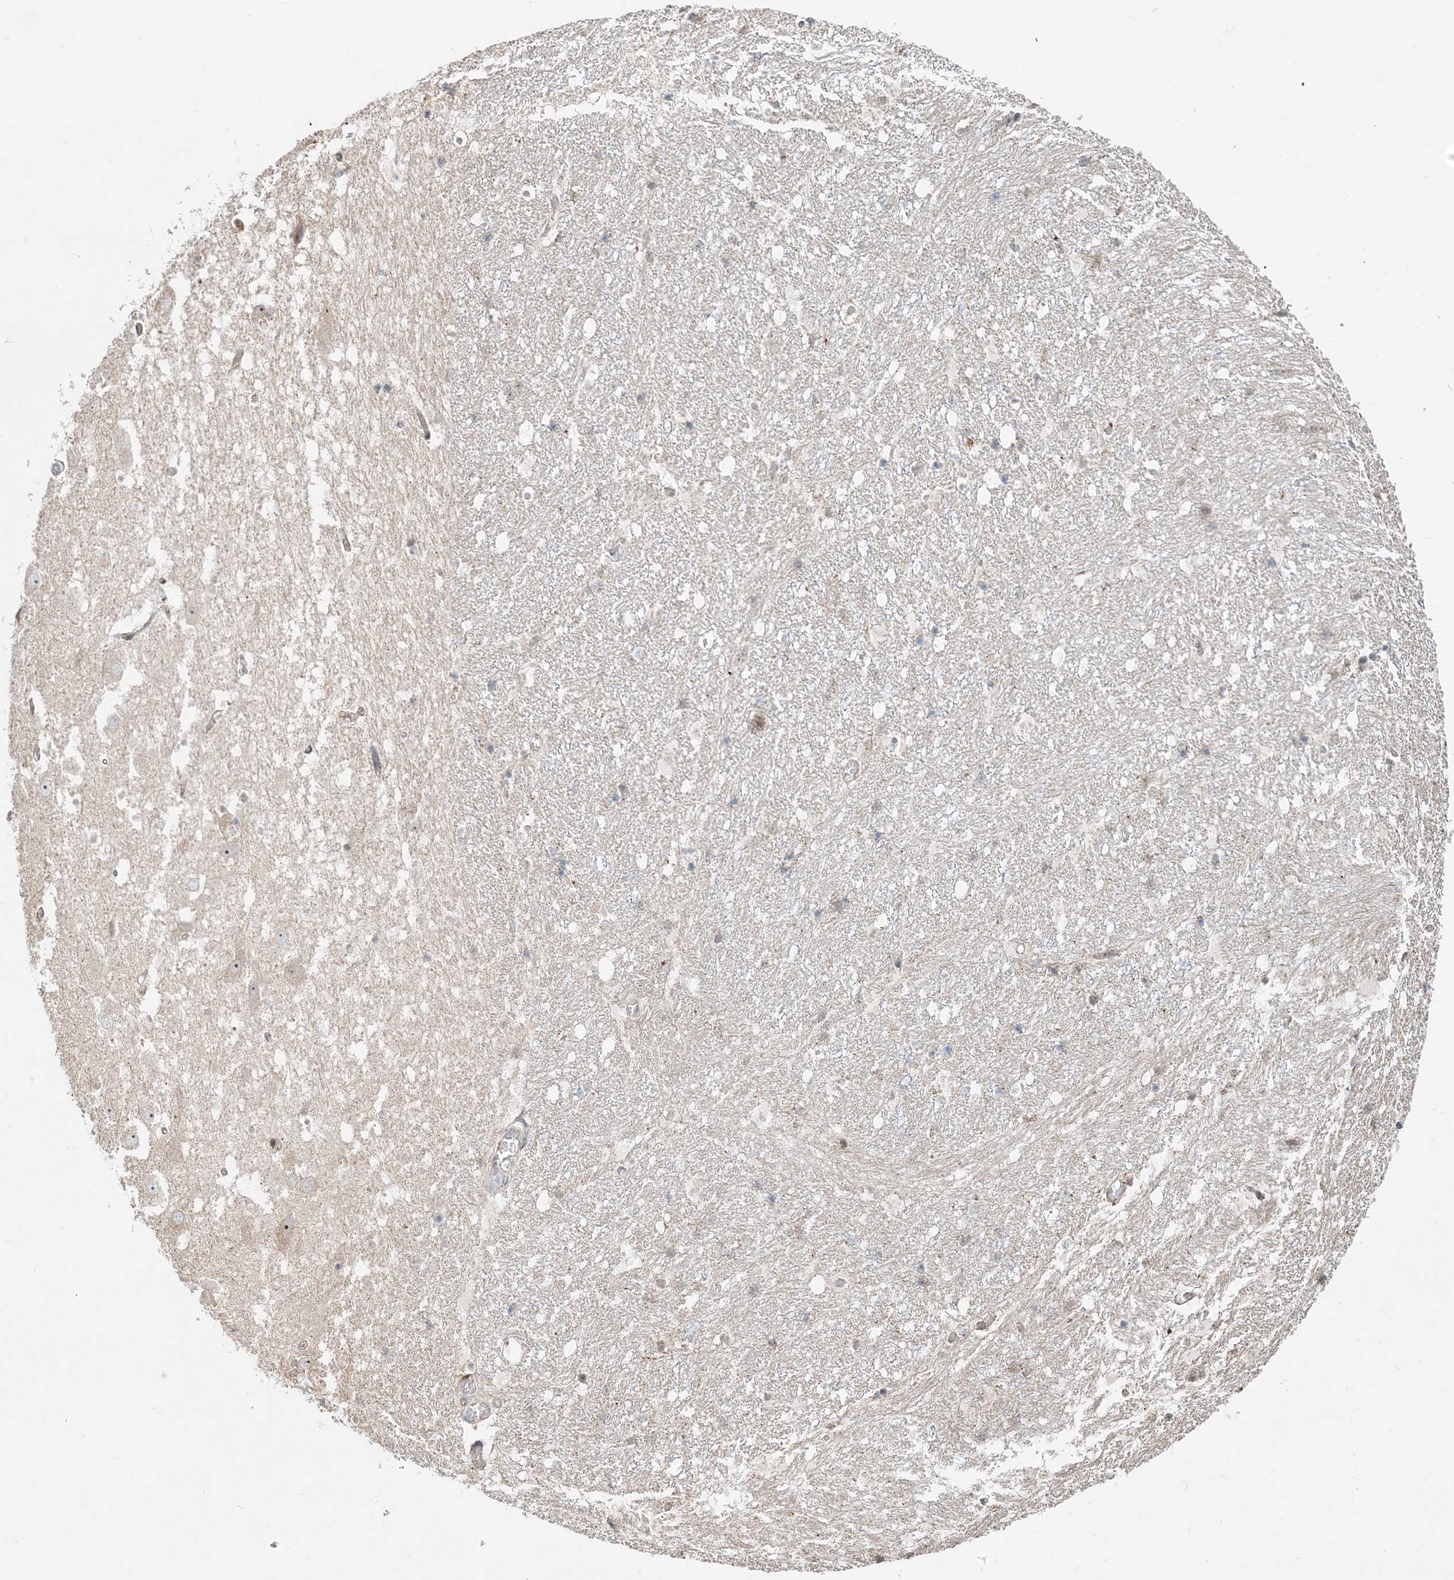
{"staining": {"intensity": "weak", "quantity": "<25%", "location": "cytoplasmic/membranous"}, "tissue": "hippocampus", "cell_type": "Glial cells", "image_type": "normal", "snomed": [{"axis": "morphology", "description": "Normal tissue, NOS"}, {"axis": "topography", "description": "Hippocampus"}], "caption": "IHC histopathology image of unremarkable hippocampus: human hippocampus stained with DAB exhibits no significant protein expression in glial cells.", "gene": "CXXC5", "patient": {"sex": "female", "age": 52}}